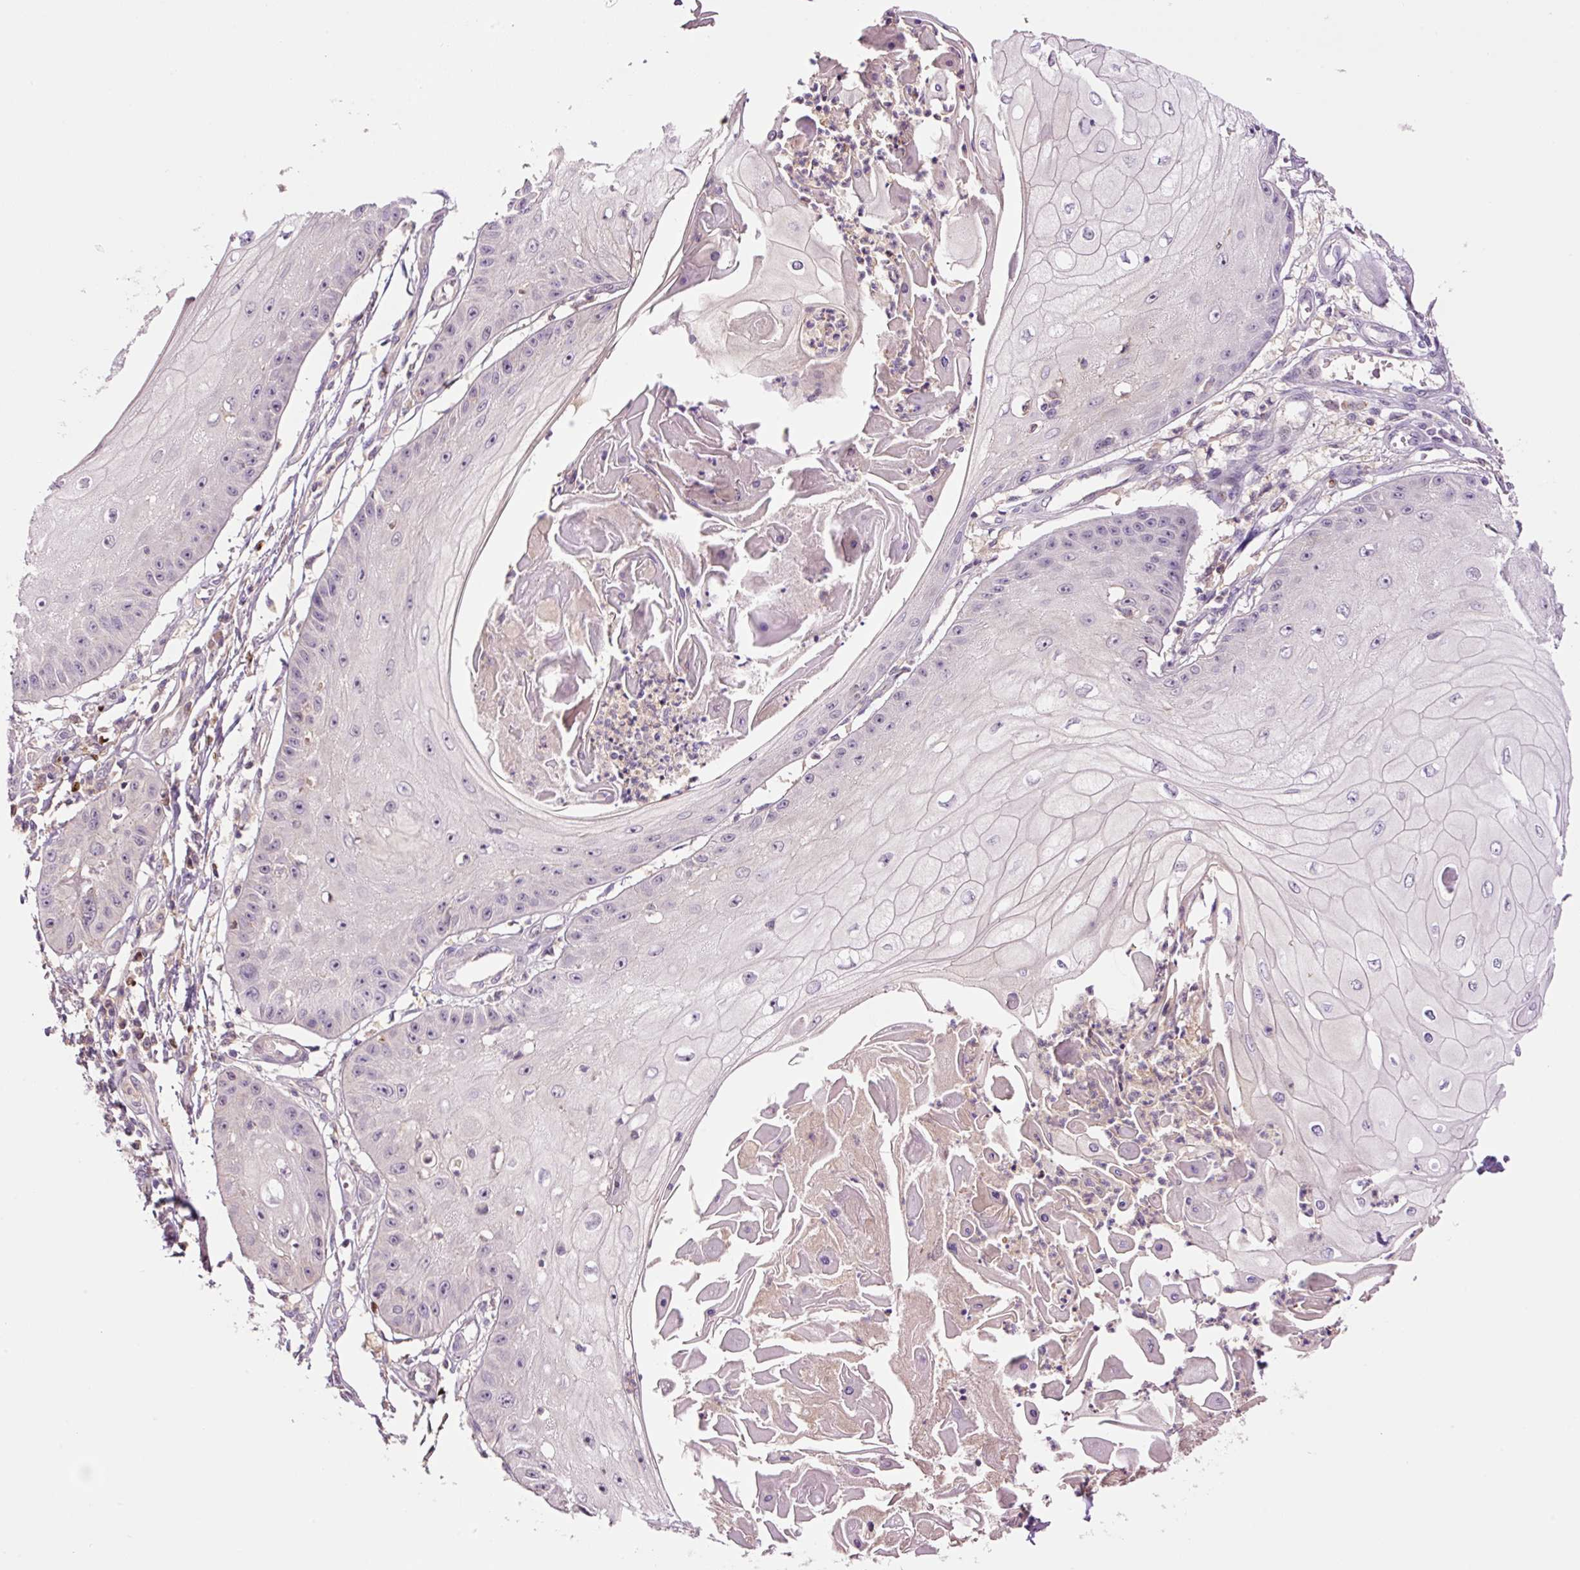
{"staining": {"intensity": "negative", "quantity": "none", "location": "none"}, "tissue": "skin cancer", "cell_type": "Tumor cells", "image_type": "cancer", "snomed": [{"axis": "morphology", "description": "Squamous cell carcinoma, NOS"}, {"axis": "topography", "description": "Skin"}], "caption": "DAB (3,3'-diaminobenzidine) immunohistochemical staining of squamous cell carcinoma (skin) displays no significant expression in tumor cells.", "gene": "DPPA4", "patient": {"sex": "male", "age": 70}}